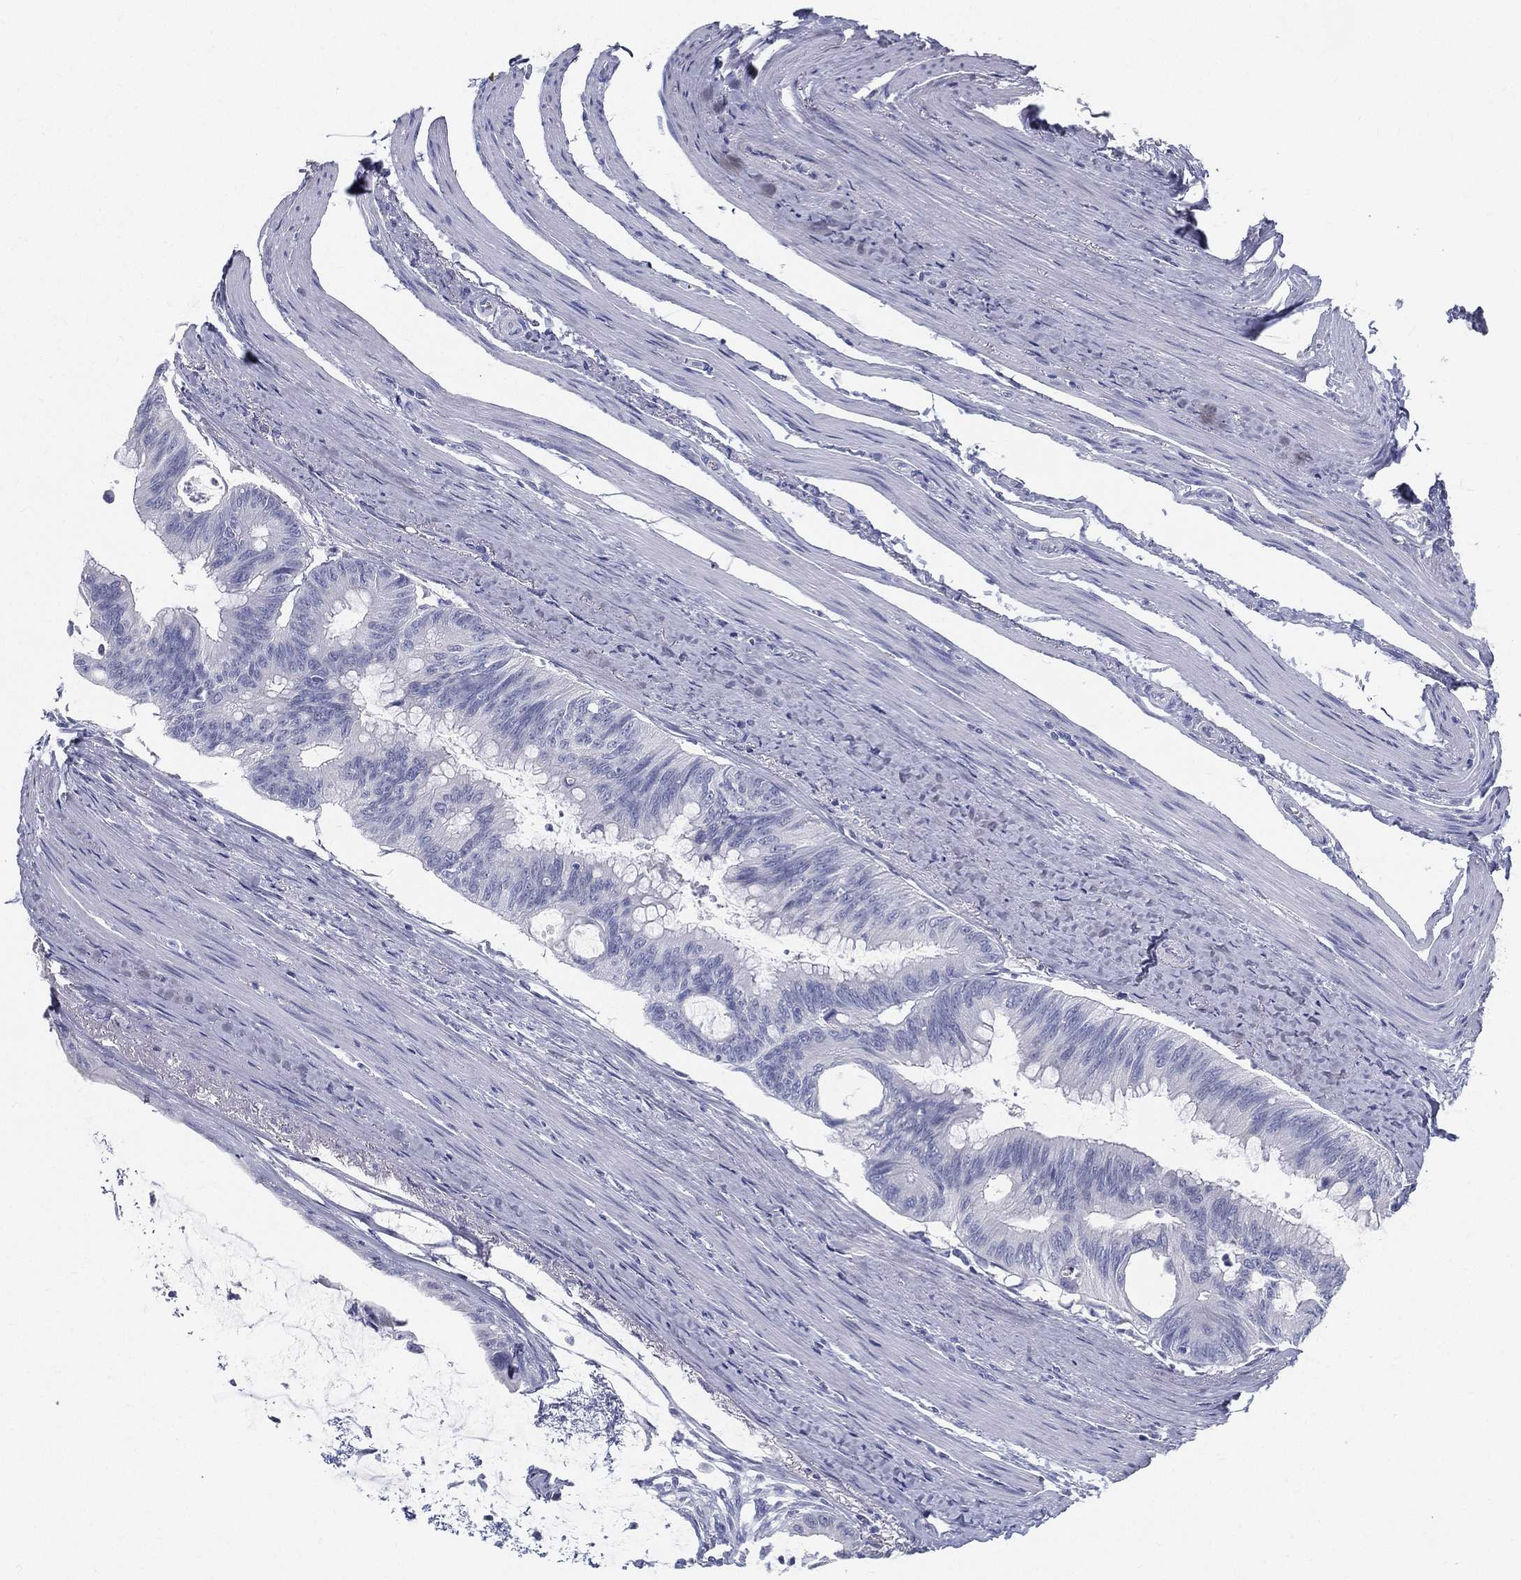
{"staining": {"intensity": "negative", "quantity": "none", "location": "none"}, "tissue": "colorectal cancer", "cell_type": "Tumor cells", "image_type": "cancer", "snomed": [{"axis": "morphology", "description": "Normal tissue, NOS"}, {"axis": "morphology", "description": "Adenocarcinoma, NOS"}, {"axis": "topography", "description": "Colon"}], "caption": "An immunohistochemistry (IHC) micrograph of colorectal adenocarcinoma is shown. There is no staining in tumor cells of colorectal adenocarcinoma.", "gene": "STS", "patient": {"sex": "male", "age": 65}}